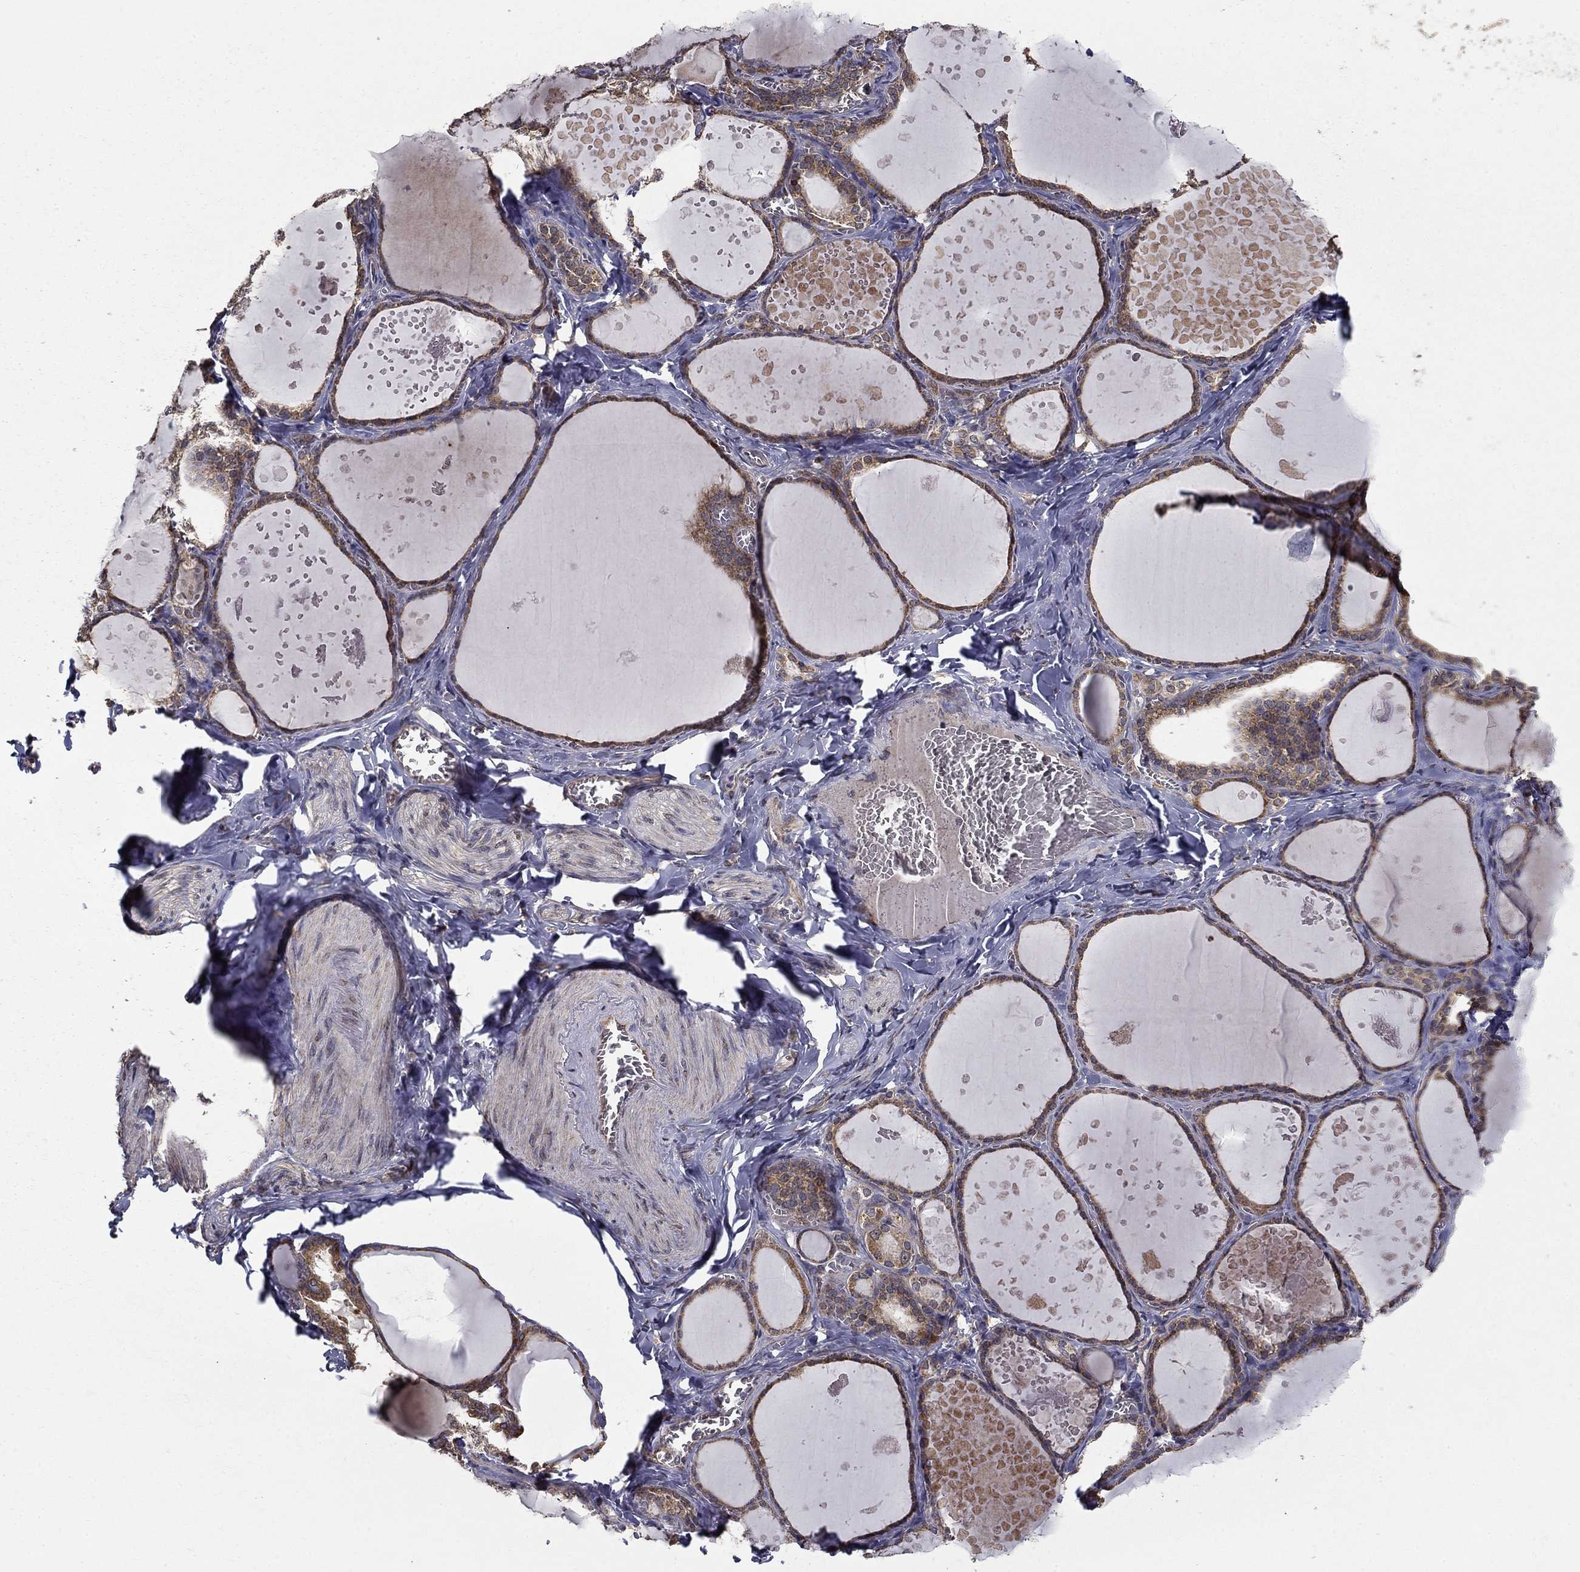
{"staining": {"intensity": "moderate", "quantity": ">75%", "location": "cytoplasmic/membranous"}, "tissue": "thyroid gland", "cell_type": "Glandular cells", "image_type": "normal", "snomed": [{"axis": "morphology", "description": "Normal tissue, NOS"}, {"axis": "topography", "description": "Thyroid gland"}], "caption": "Glandular cells demonstrate moderate cytoplasmic/membranous expression in about >75% of cells in benign thyroid gland.", "gene": "SLC2A13", "patient": {"sex": "female", "age": 56}}